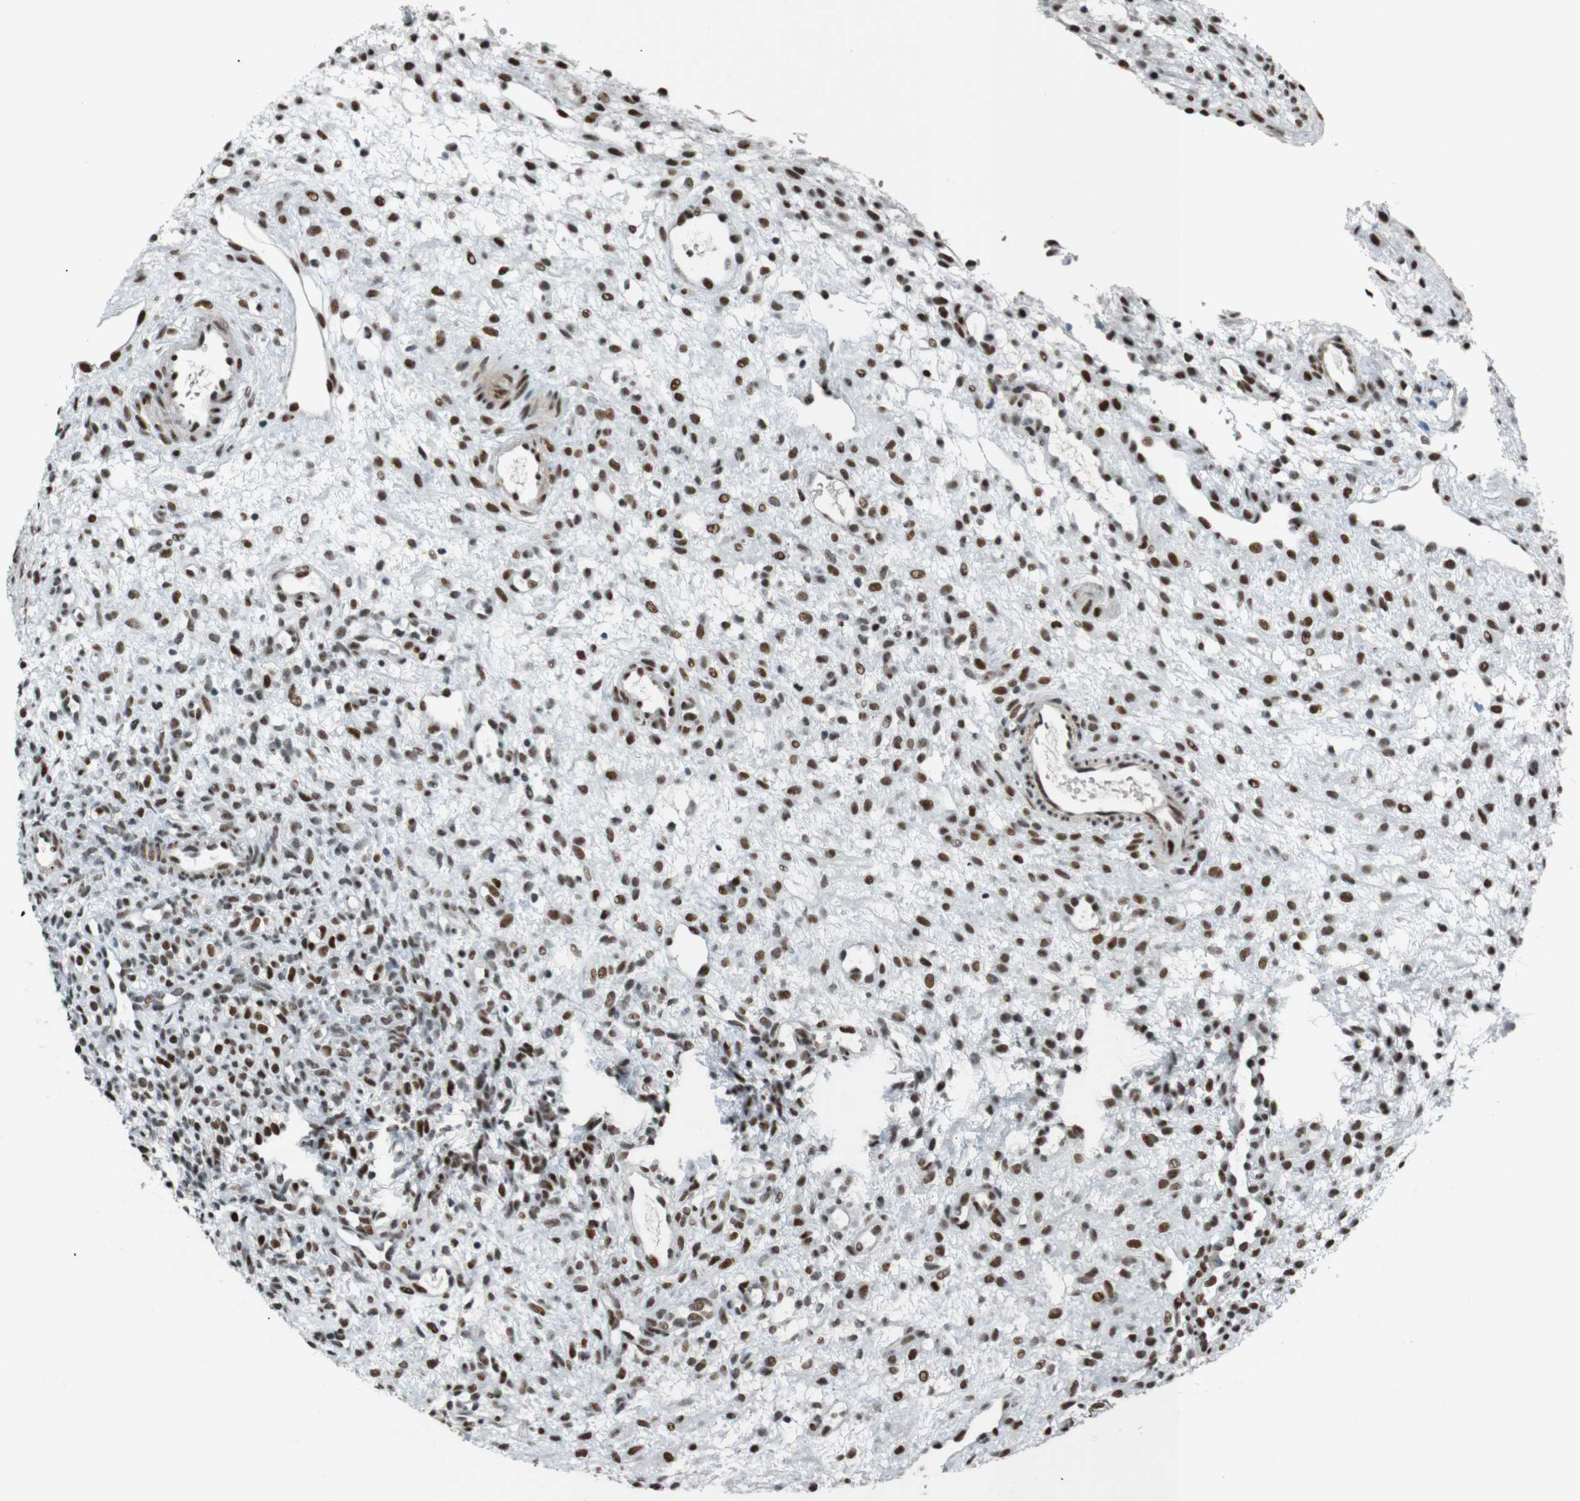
{"staining": {"intensity": "strong", "quantity": ">75%", "location": "nuclear"}, "tissue": "ovary", "cell_type": "Follicle cells", "image_type": "normal", "snomed": [{"axis": "morphology", "description": "Normal tissue, NOS"}, {"axis": "morphology", "description": "Cyst, NOS"}, {"axis": "topography", "description": "Ovary"}], "caption": "Unremarkable ovary displays strong nuclear positivity in about >75% of follicle cells Nuclei are stained in blue..", "gene": "HEXIM1", "patient": {"sex": "female", "age": 18}}